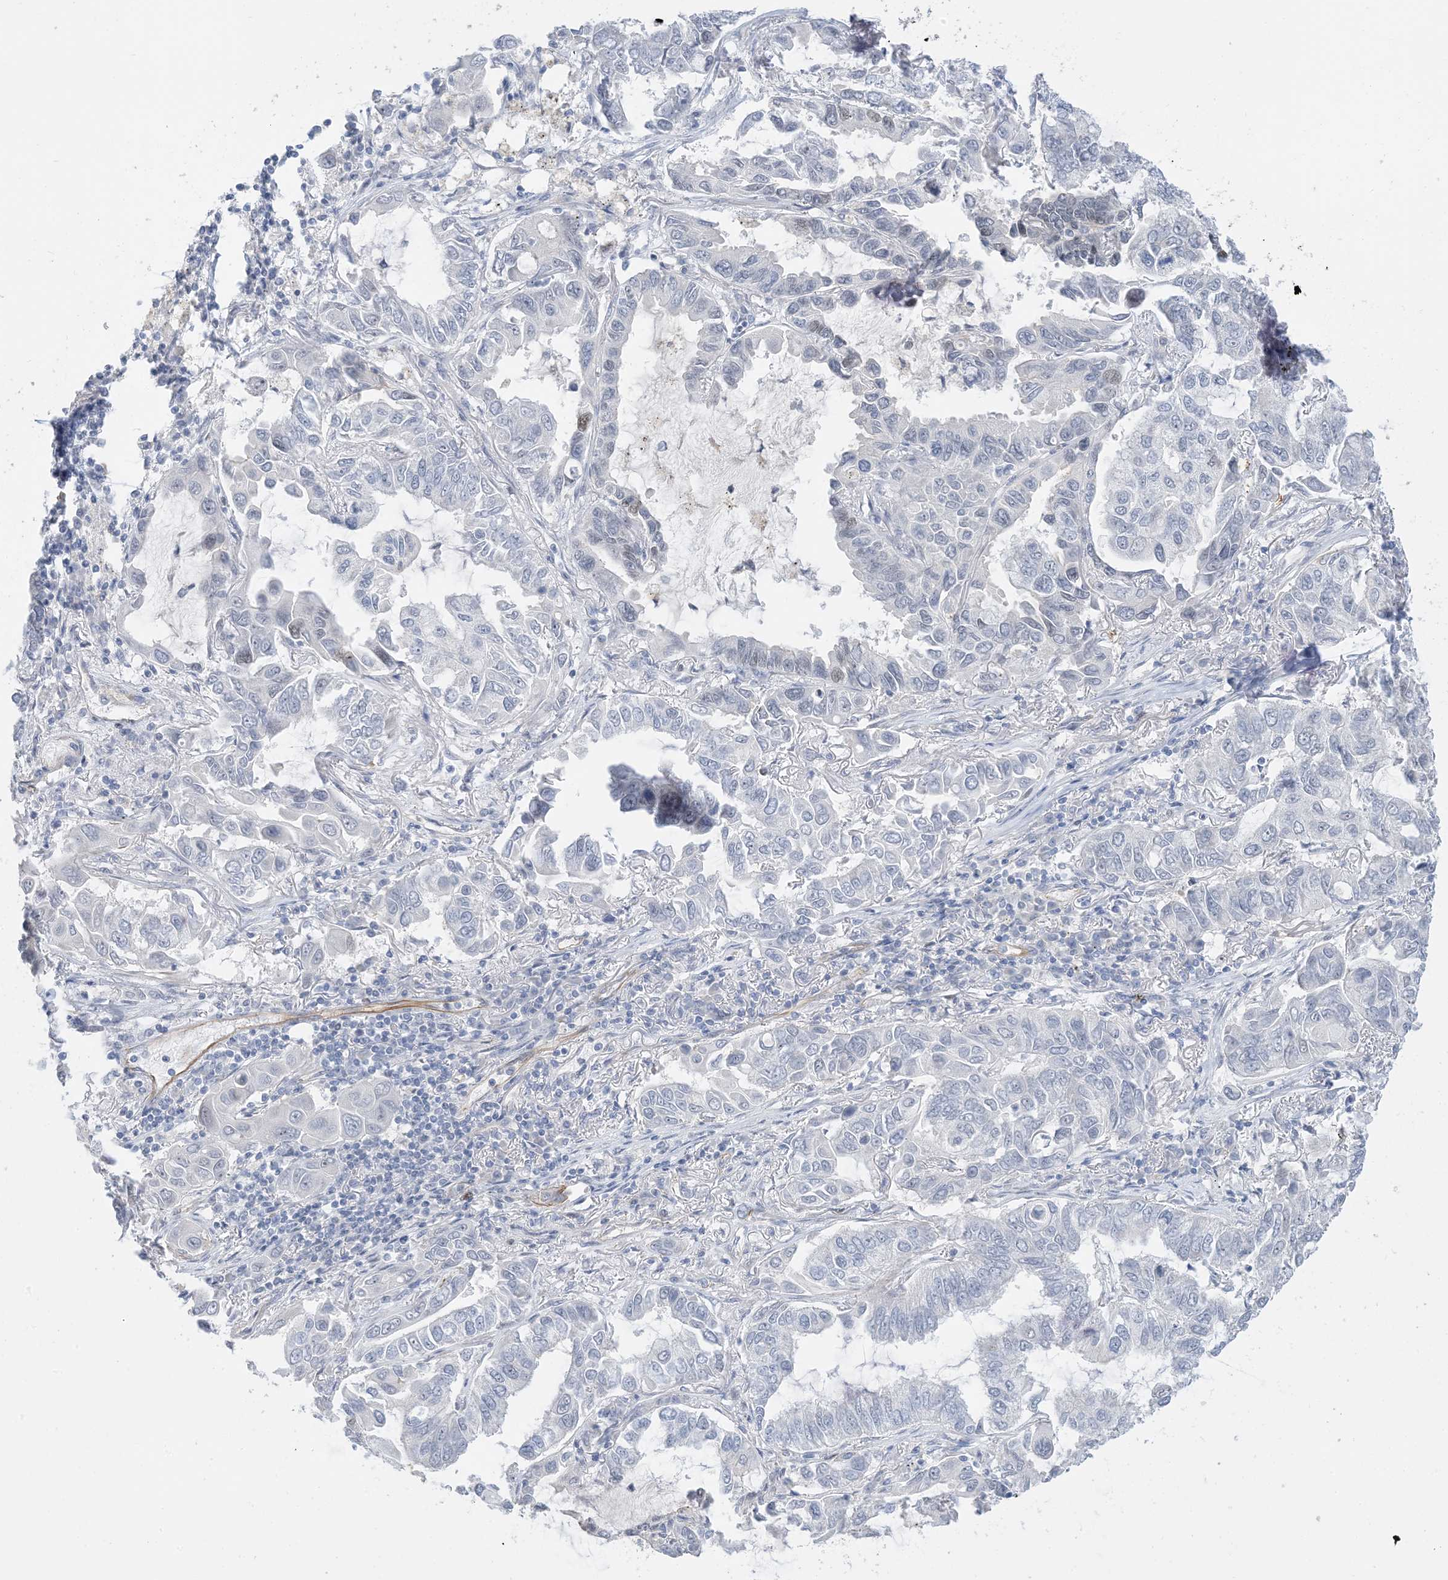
{"staining": {"intensity": "negative", "quantity": "none", "location": "none"}, "tissue": "lung cancer", "cell_type": "Tumor cells", "image_type": "cancer", "snomed": [{"axis": "morphology", "description": "Adenocarcinoma, NOS"}, {"axis": "topography", "description": "Lung"}], "caption": "High magnification brightfield microscopy of adenocarcinoma (lung) stained with DAB (brown) and counterstained with hematoxylin (blue): tumor cells show no significant expression.", "gene": "IL36B", "patient": {"sex": "male", "age": 64}}